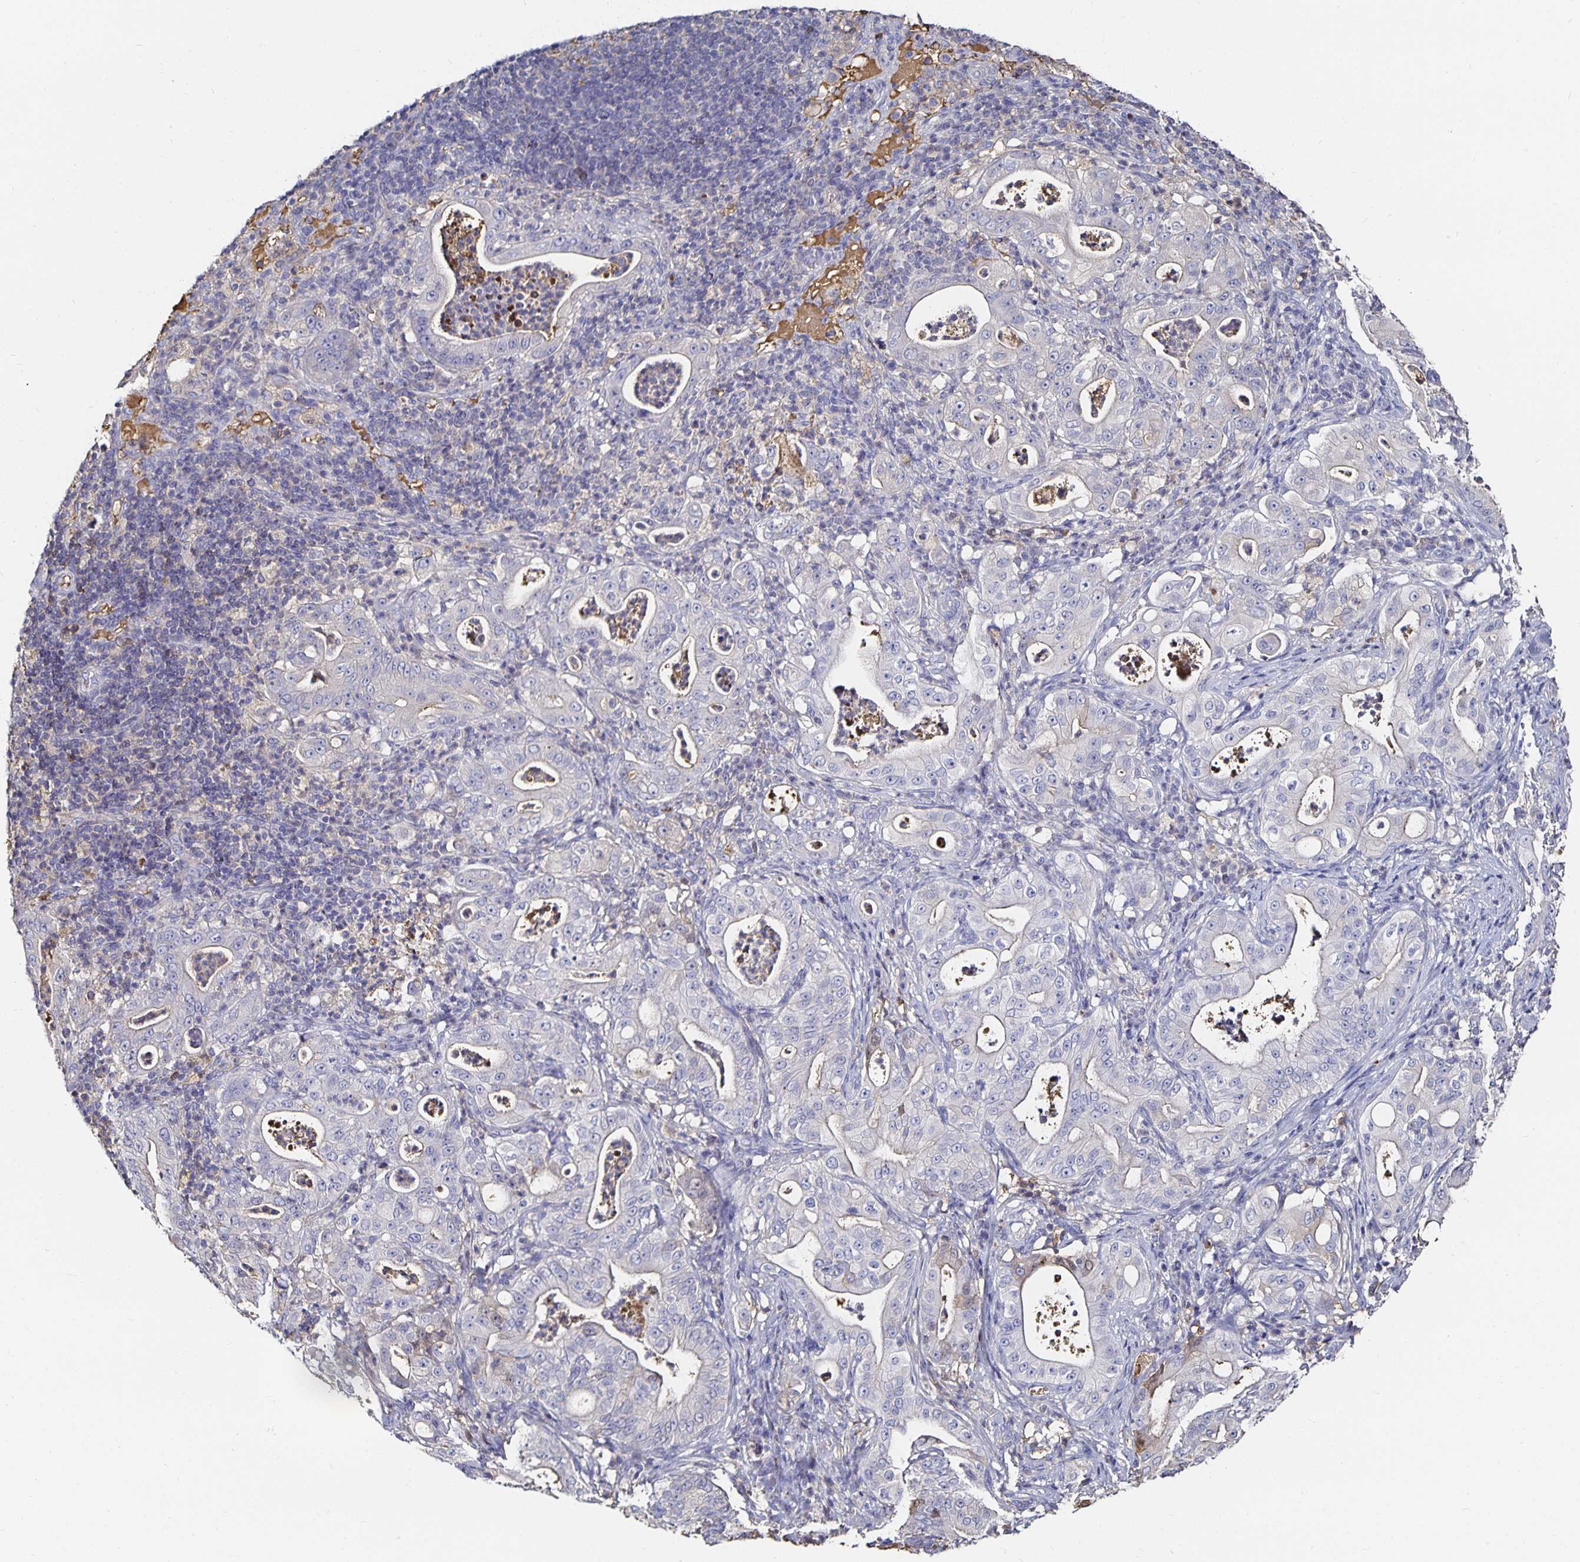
{"staining": {"intensity": "negative", "quantity": "none", "location": "none"}, "tissue": "pancreatic cancer", "cell_type": "Tumor cells", "image_type": "cancer", "snomed": [{"axis": "morphology", "description": "Adenocarcinoma, NOS"}, {"axis": "topography", "description": "Pancreas"}], "caption": "Pancreatic adenocarcinoma was stained to show a protein in brown. There is no significant staining in tumor cells.", "gene": "TTR", "patient": {"sex": "male", "age": 71}}